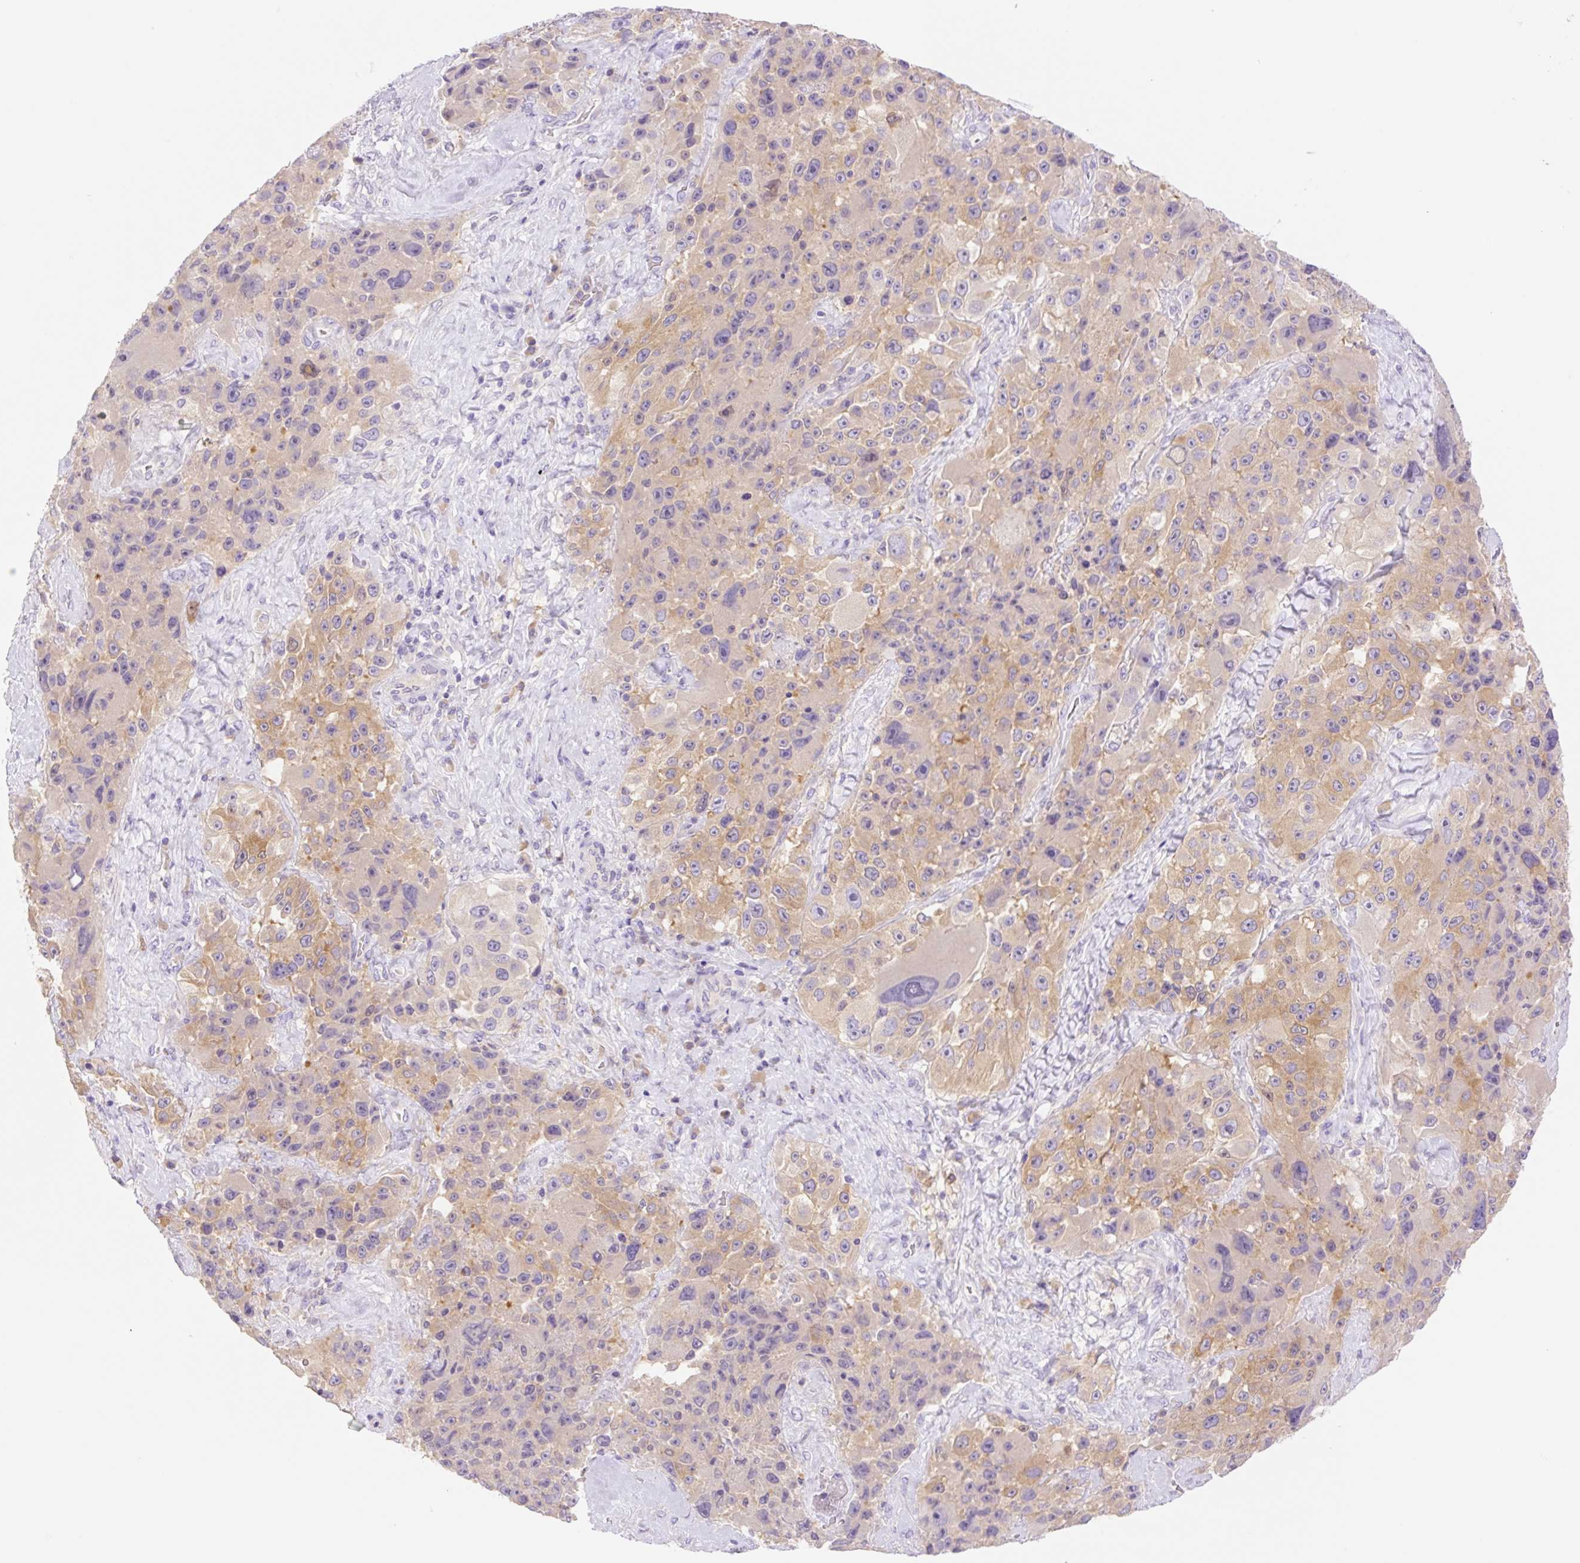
{"staining": {"intensity": "moderate", "quantity": ">75%", "location": "cytoplasmic/membranous"}, "tissue": "melanoma", "cell_type": "Tumor cells", "image_type": "cancer", "snomed": [{"axis": "morphology", "description": "Malignant melanoma, Metastatic site"}, {"axis": "topography", "description": "Lymph node"}], "caption": "IHC (DAB (3,3'-diaminobenzidine)) staining of human malignant melanoma (metastatic site) demonstrates moderate cytoplasmic/membranous protein positivity in about >75% of tumor cells.", "gene": "DENND5A", "patient": {"sex": "male", "age": 62}}